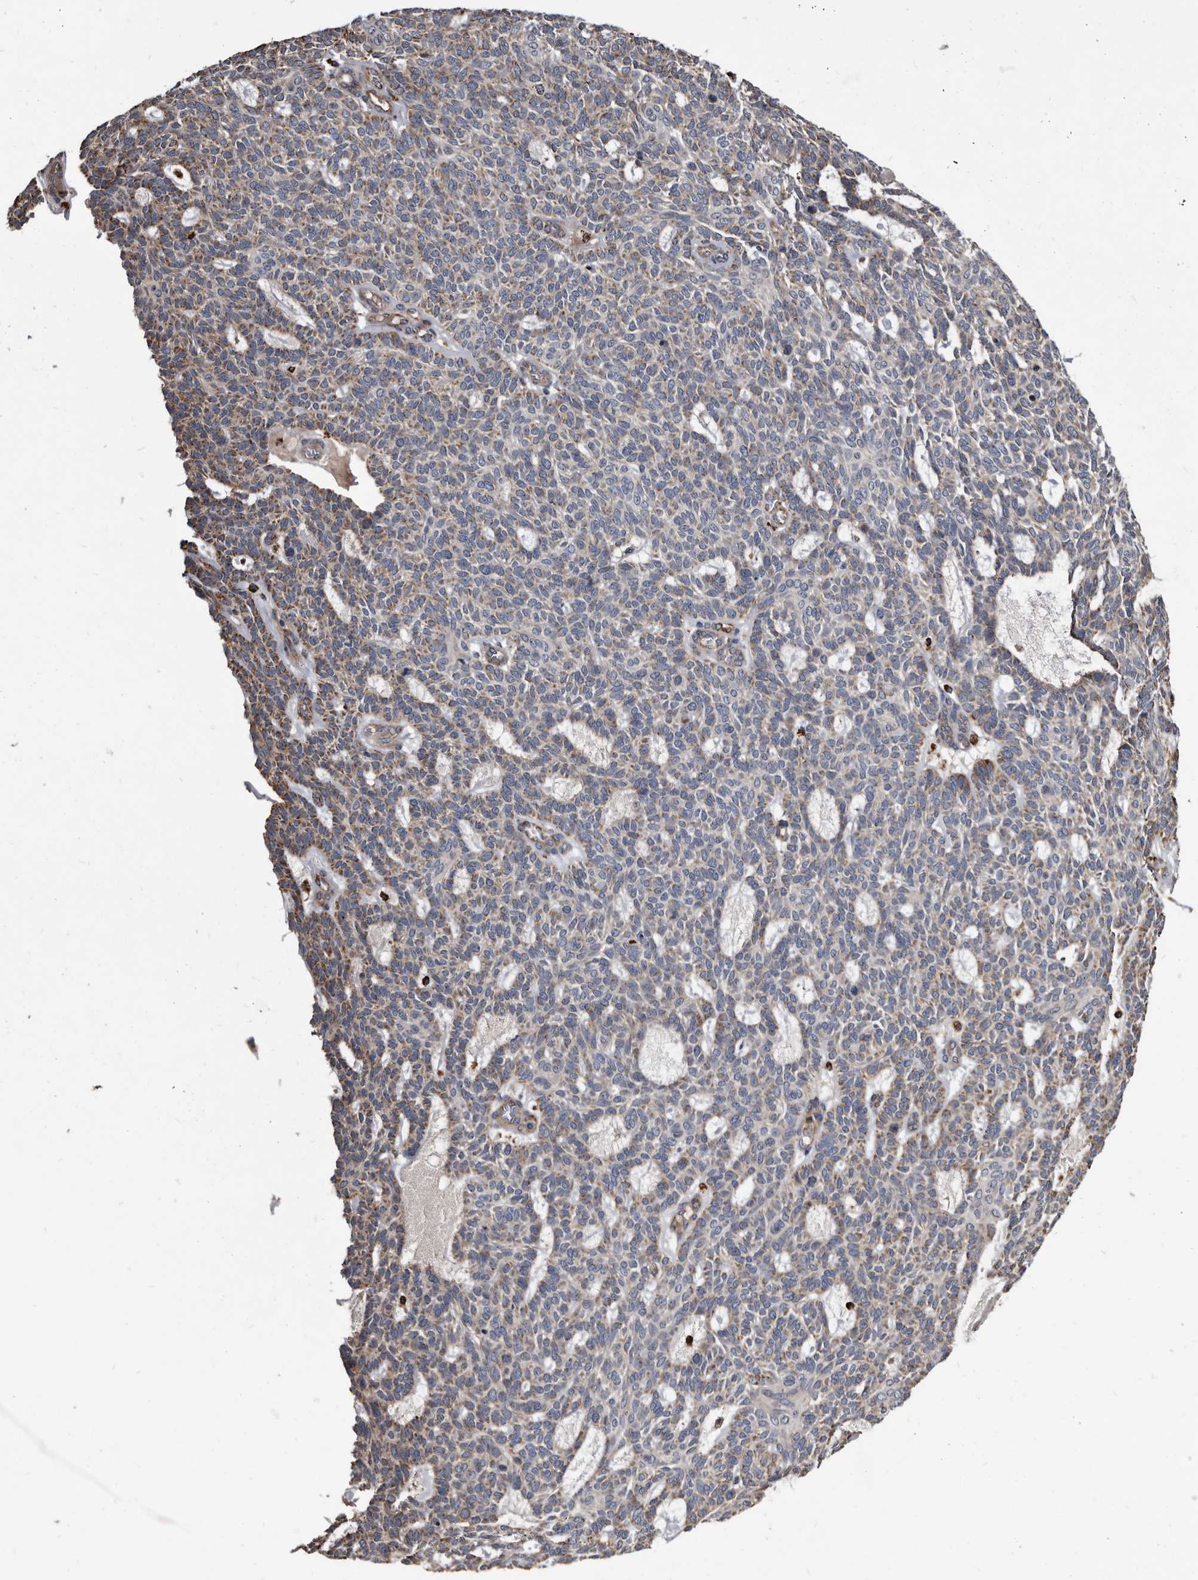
{"staining": {"intensity": "moderate", "quantity": "<25%", "location": "cytoplasmic/membranous"}, "tissue": "skin cancer", "cell_type": "Tumor cells", "image_type": "cancer", "snomed": [{"axis": "morphology", "description": "Squamous cell carcinoma, NOS"}, {"axis": "topography", "description": "Skin"}], "caption": "Tumor cells exhibit low levels of moderate cytoplasmic/membranous positivity in about <25% of cells in skin squamous cell carcinoma.", "gene": "CTSA", "patient": {"sex": "female", "age": 90}}